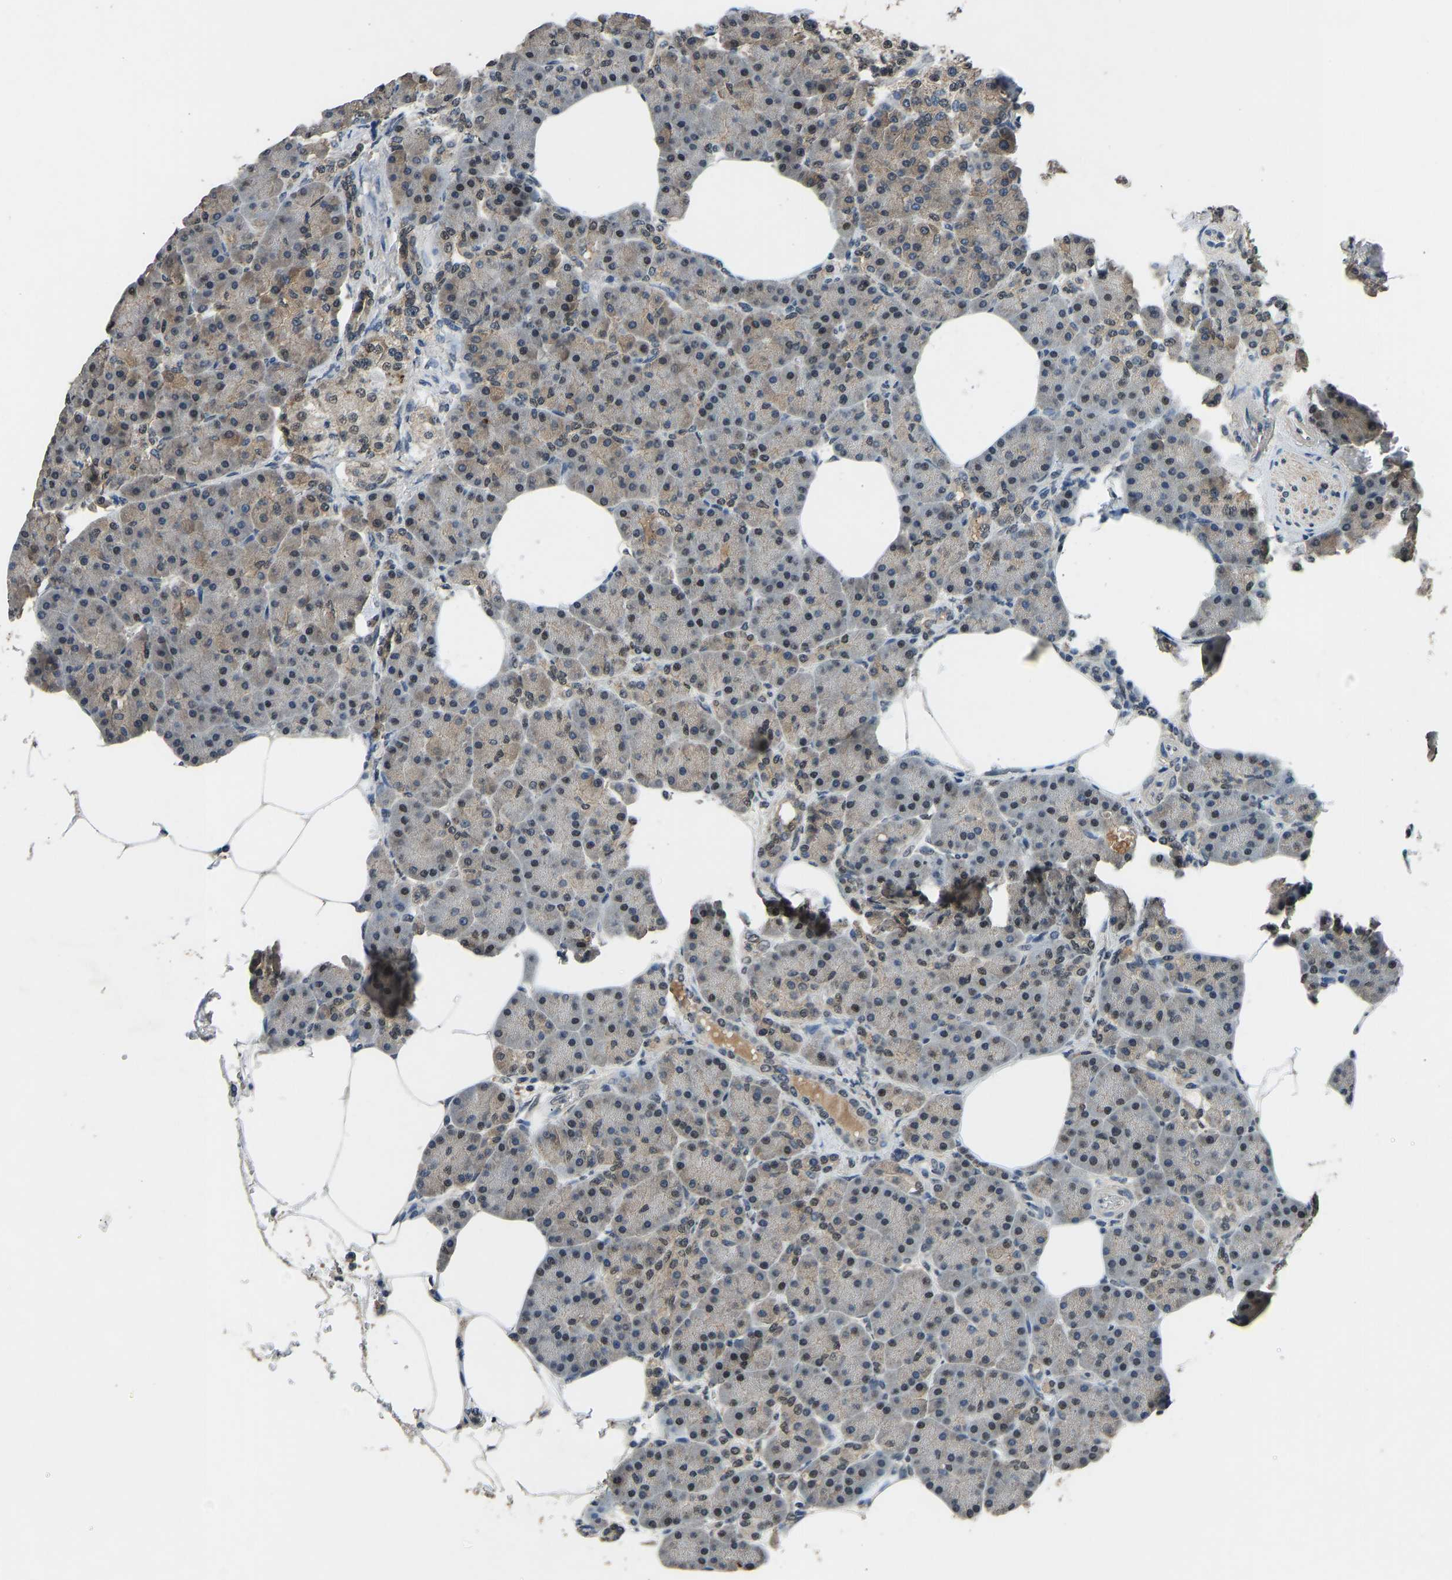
{"staining": {"intensity": "moderate", "quantity": "25%-75%", "location": "cytoplasmic/membranous,nuclear"}, "tissue": "pancreas", "cell_type": "Exocrine glandular cells", "image_type": "normal", "snomed": [{"axis": "morphology", "description": "Normal tissue, NOS"}, {"axis": "topography", "description": "Pancreas"}], "caption": "Protein expression analysis of benign pancreas displays moderate cytoplasmic/membranous,nuclear expression in approximately 25%-75% of exocrine glandular cells.", "gene": "TOX4", "patient": {"sex": "female", "age": 70}}